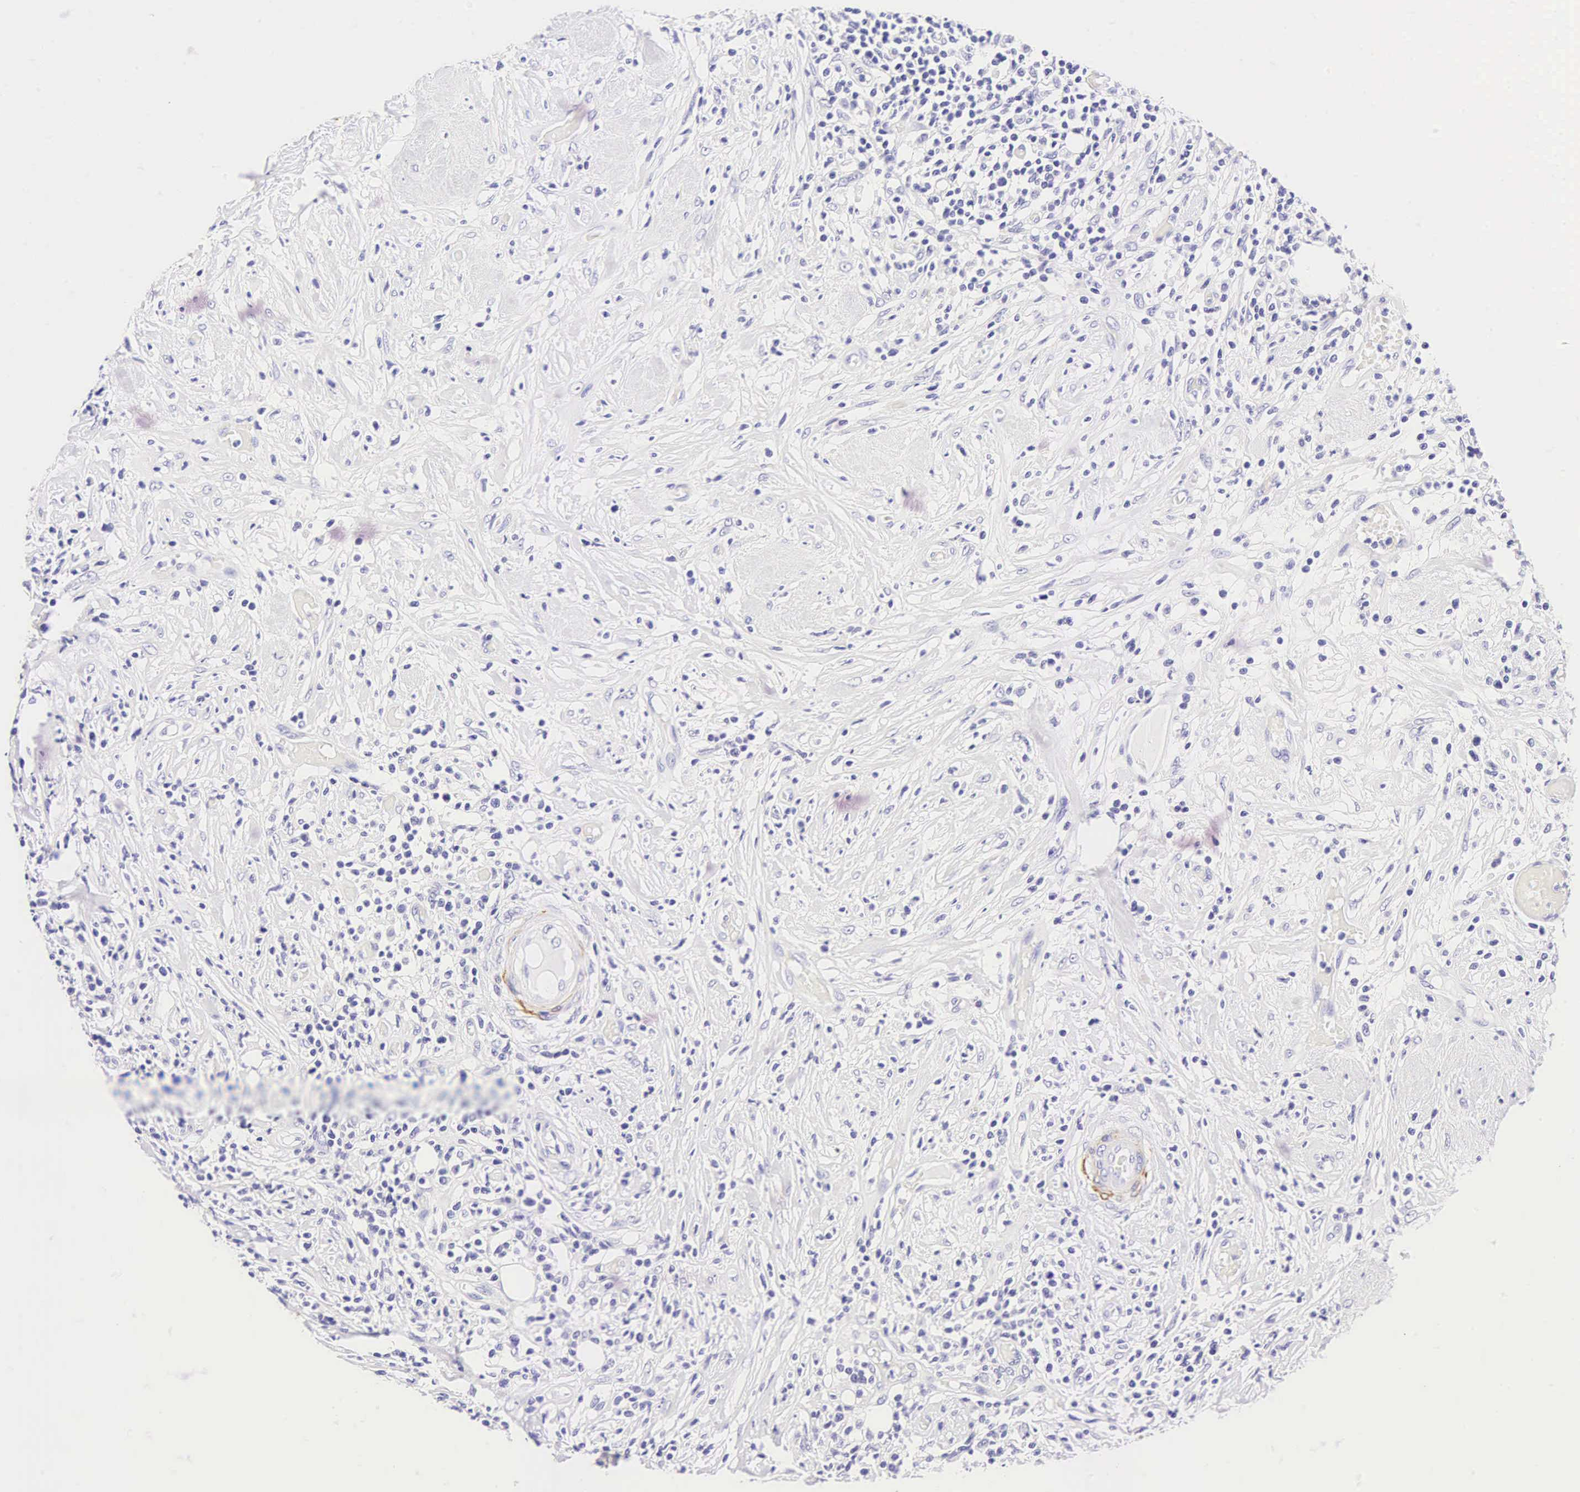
{"staining": {"intensity": "negative", "quantity": "none", "location": "none"}, "tissue": "lymphoma", "cell_type": "Tumor cells", "image_type": "cancer", "snomed": [{"axis": "morphology", "description": "Malignant lymphoma, non-Hodgkin's type, High grade"}, {"axis": "topography", "description": "Colon"}], "caption": "Human high-grade malignant lymphoma, non-Hodgkin's type stained for a protein using IHC shows no staining in tumor cells.", "gene": "CALD1", "patient": {"sex": "male", "age": 82}}